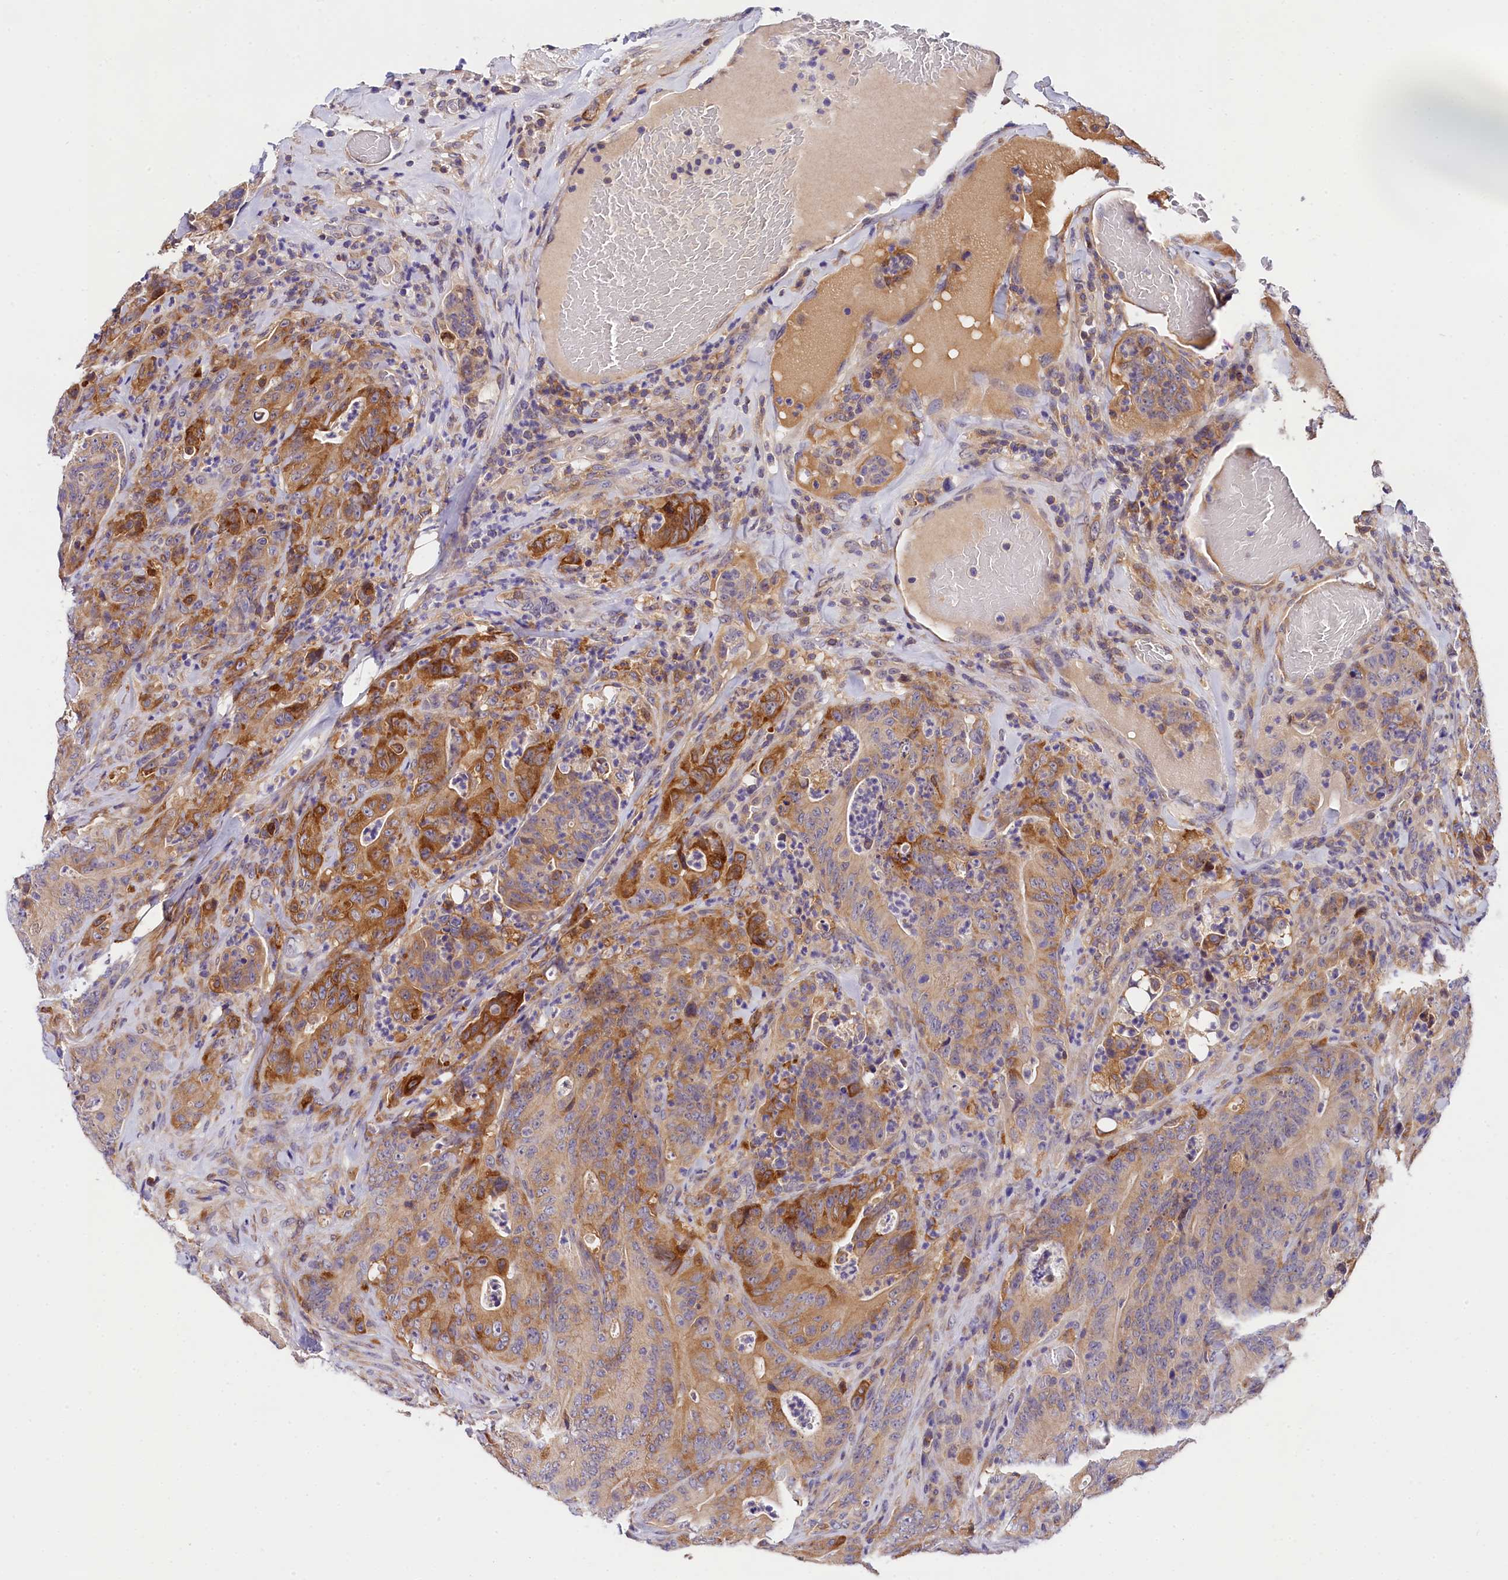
{"staining": {"intensity": "moderate", "quantity": "25%-75%", "location": "cytoplasmic/membranous"}, "tissue": "colorectal cancer", "cell_type": "Tumor cells", "image_type": "cancer", "snomed": [{"axis": "morphology", "description": "Normal tissue, NOS"}, {"axis": "topography", "description": "Colon"}], "caption": "DAB (3,3'-diaminobenzidine) immunohistochemical staining of human colorectal cancer displays moderate cytoplasmic/membranous protein expression in about 25%-75% of tumor cells.", "gene": "OAS3", "patient": {"sex": "female", "age": 82}}